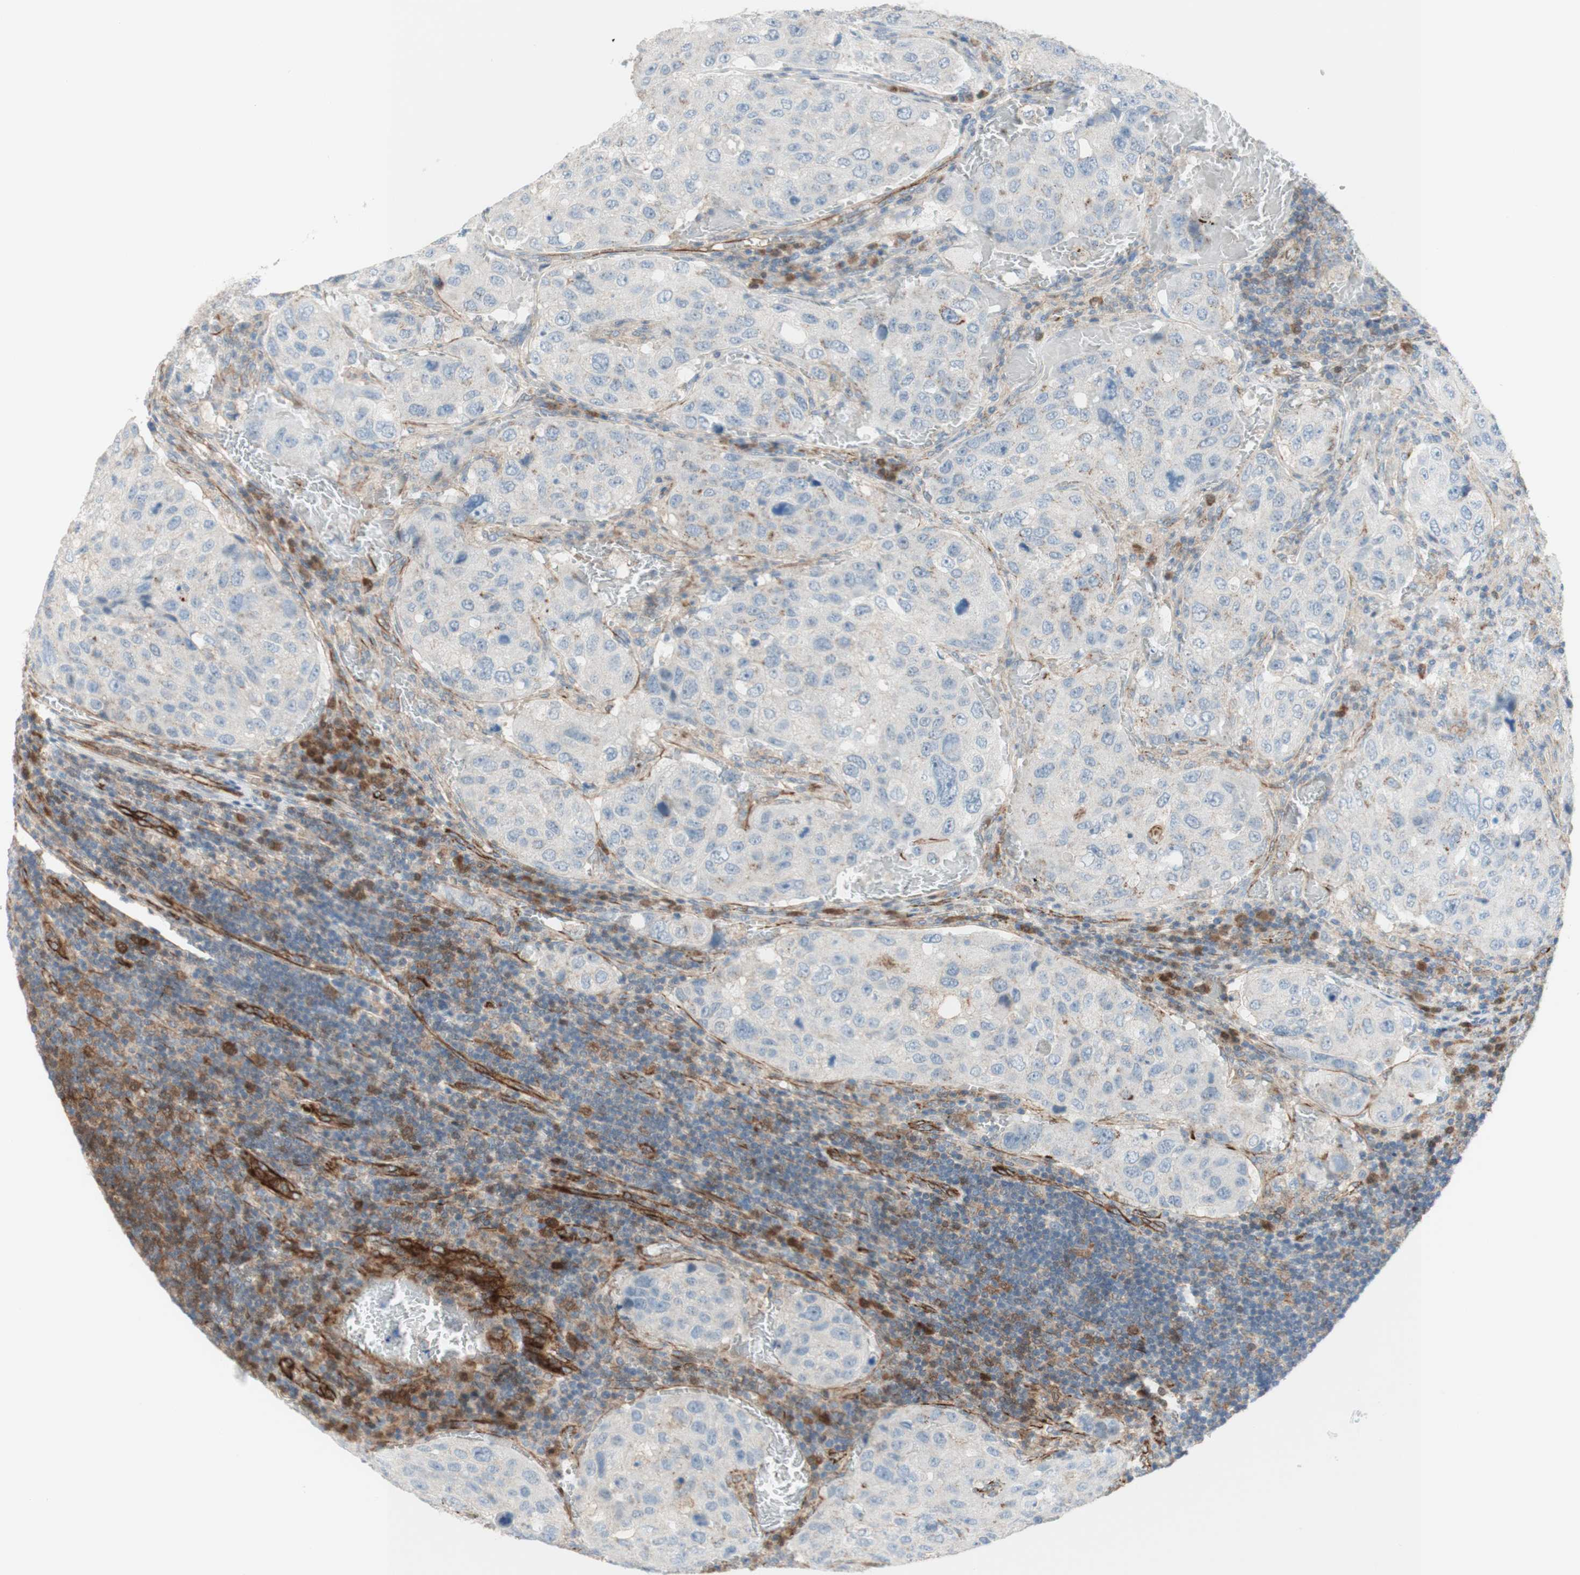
{"staining": {"intensity": "moderate", "quantity": "<25%", "location": "cytoplasmic/membranous"}, "tissue": "urothelial cancer", "cell_type": "Tumor cells", "image_type": "cancer", "snomed": [{"axis": "morphology", "description": "Urothelial carcinoma, High grade"}, {"axis": "topography", "description": "Lymph node"}, {"axis": "topography", "description": "Urinary bladder"}], "caption": "Urothelial cancer stained for a protein exhibits moderate cytoplasmic/membranous positivity in tumor cells. The staining is performed using DAB (3,3'-diaminobenzidine) brown chromogen to label protein expression. The nuclei are counter-stained blue using hematoxylin.", "gene": "POU2AF1", "patient": {"sex": "male", "age": 51}}